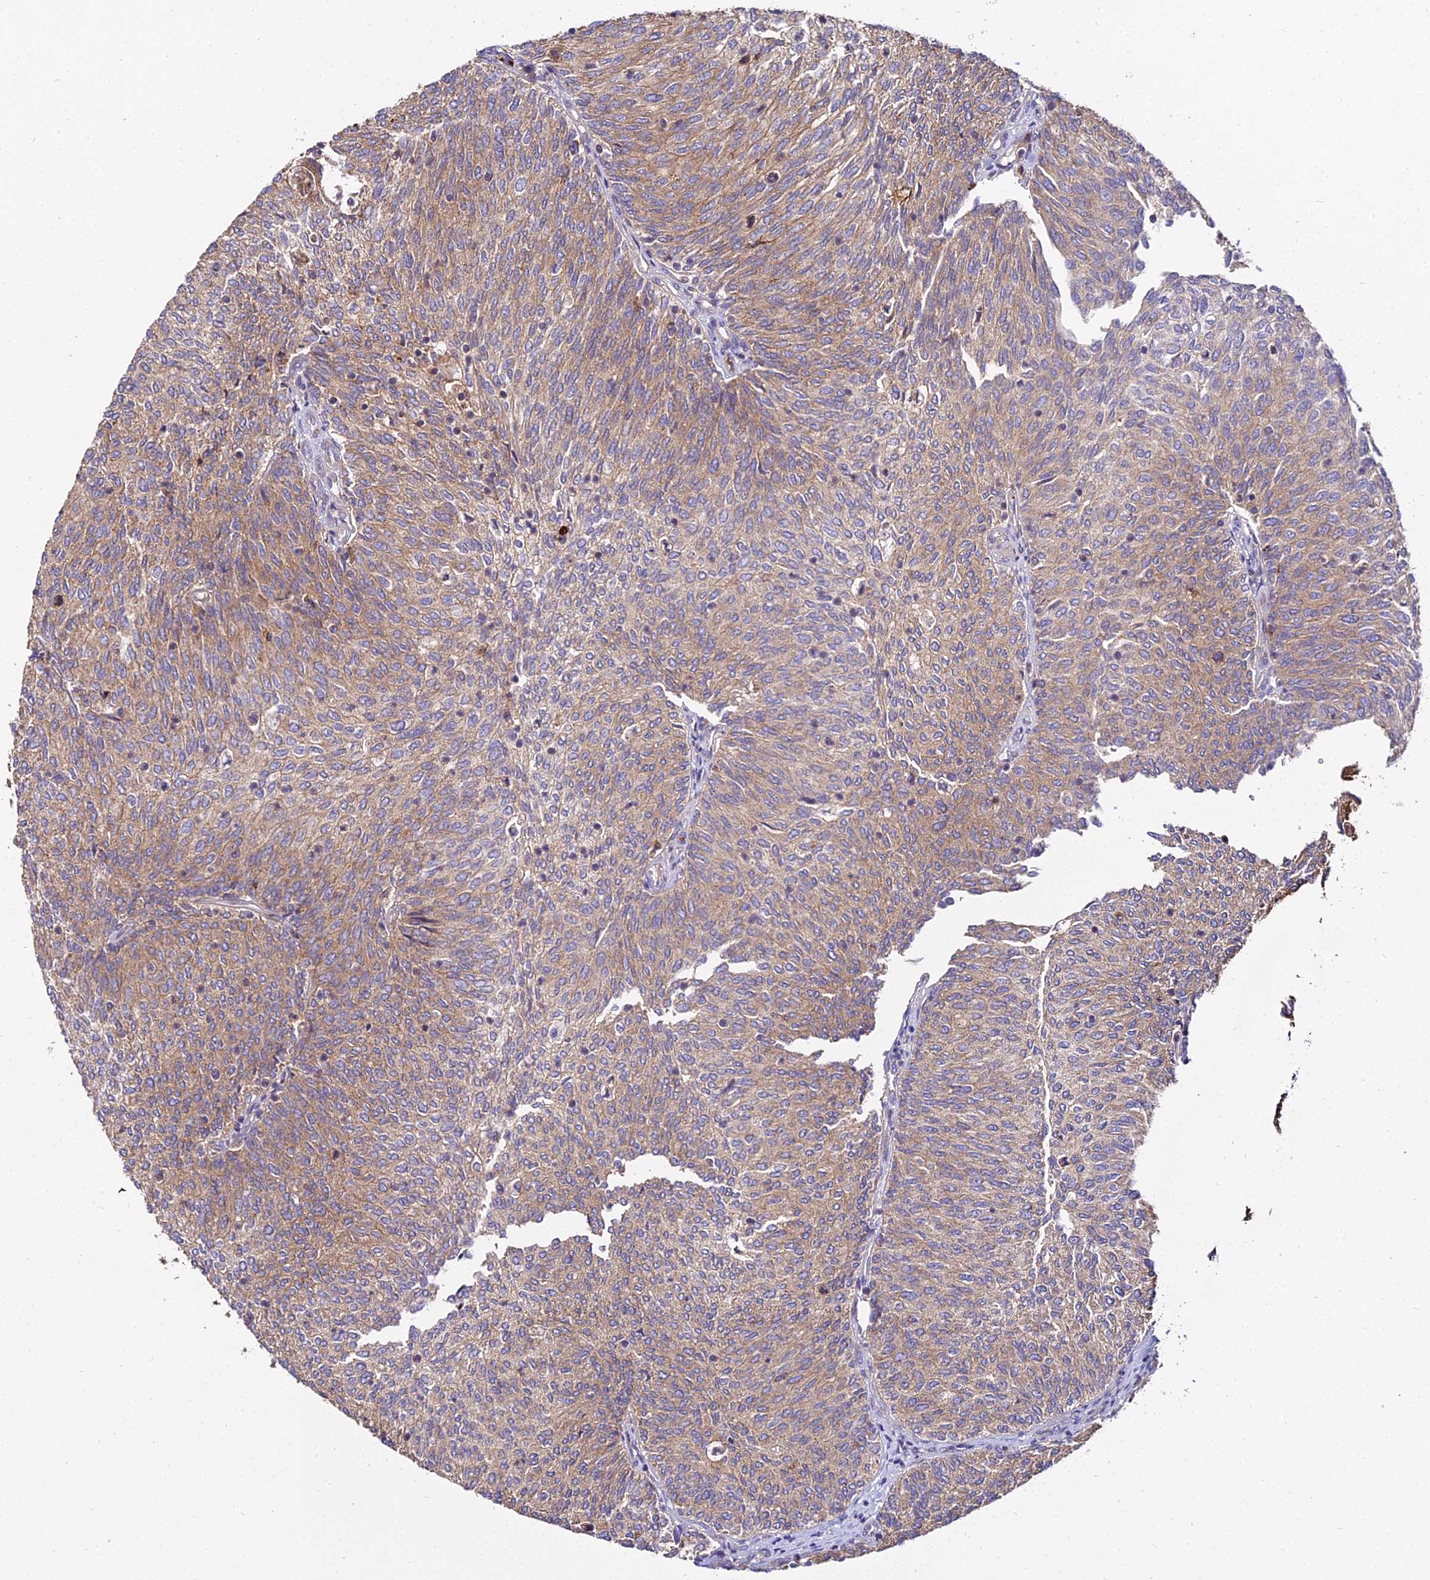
{"staining": {"intensity": "moderate", "quantity": ">75%", "location": "cytoplasmic/membranous"}, "tissue": "urothelial cancer", "cell_type": "Tumor cells", "image_type": "cancer", "snomed": [{"axis": "morphology", "description": "Urothelial carcinoma, High grade"}, {"axis": "topography", "description": "Urinary bladder"}], "caption": "Immunohistochemical staining of human high-grade urothelial carcinoma reveals medium levels of moderate cytoplasmic/membranous staining in about >75% of tumor cells.", "gene": "PEX19", "patient": {"sex": "female", "age": 79}}